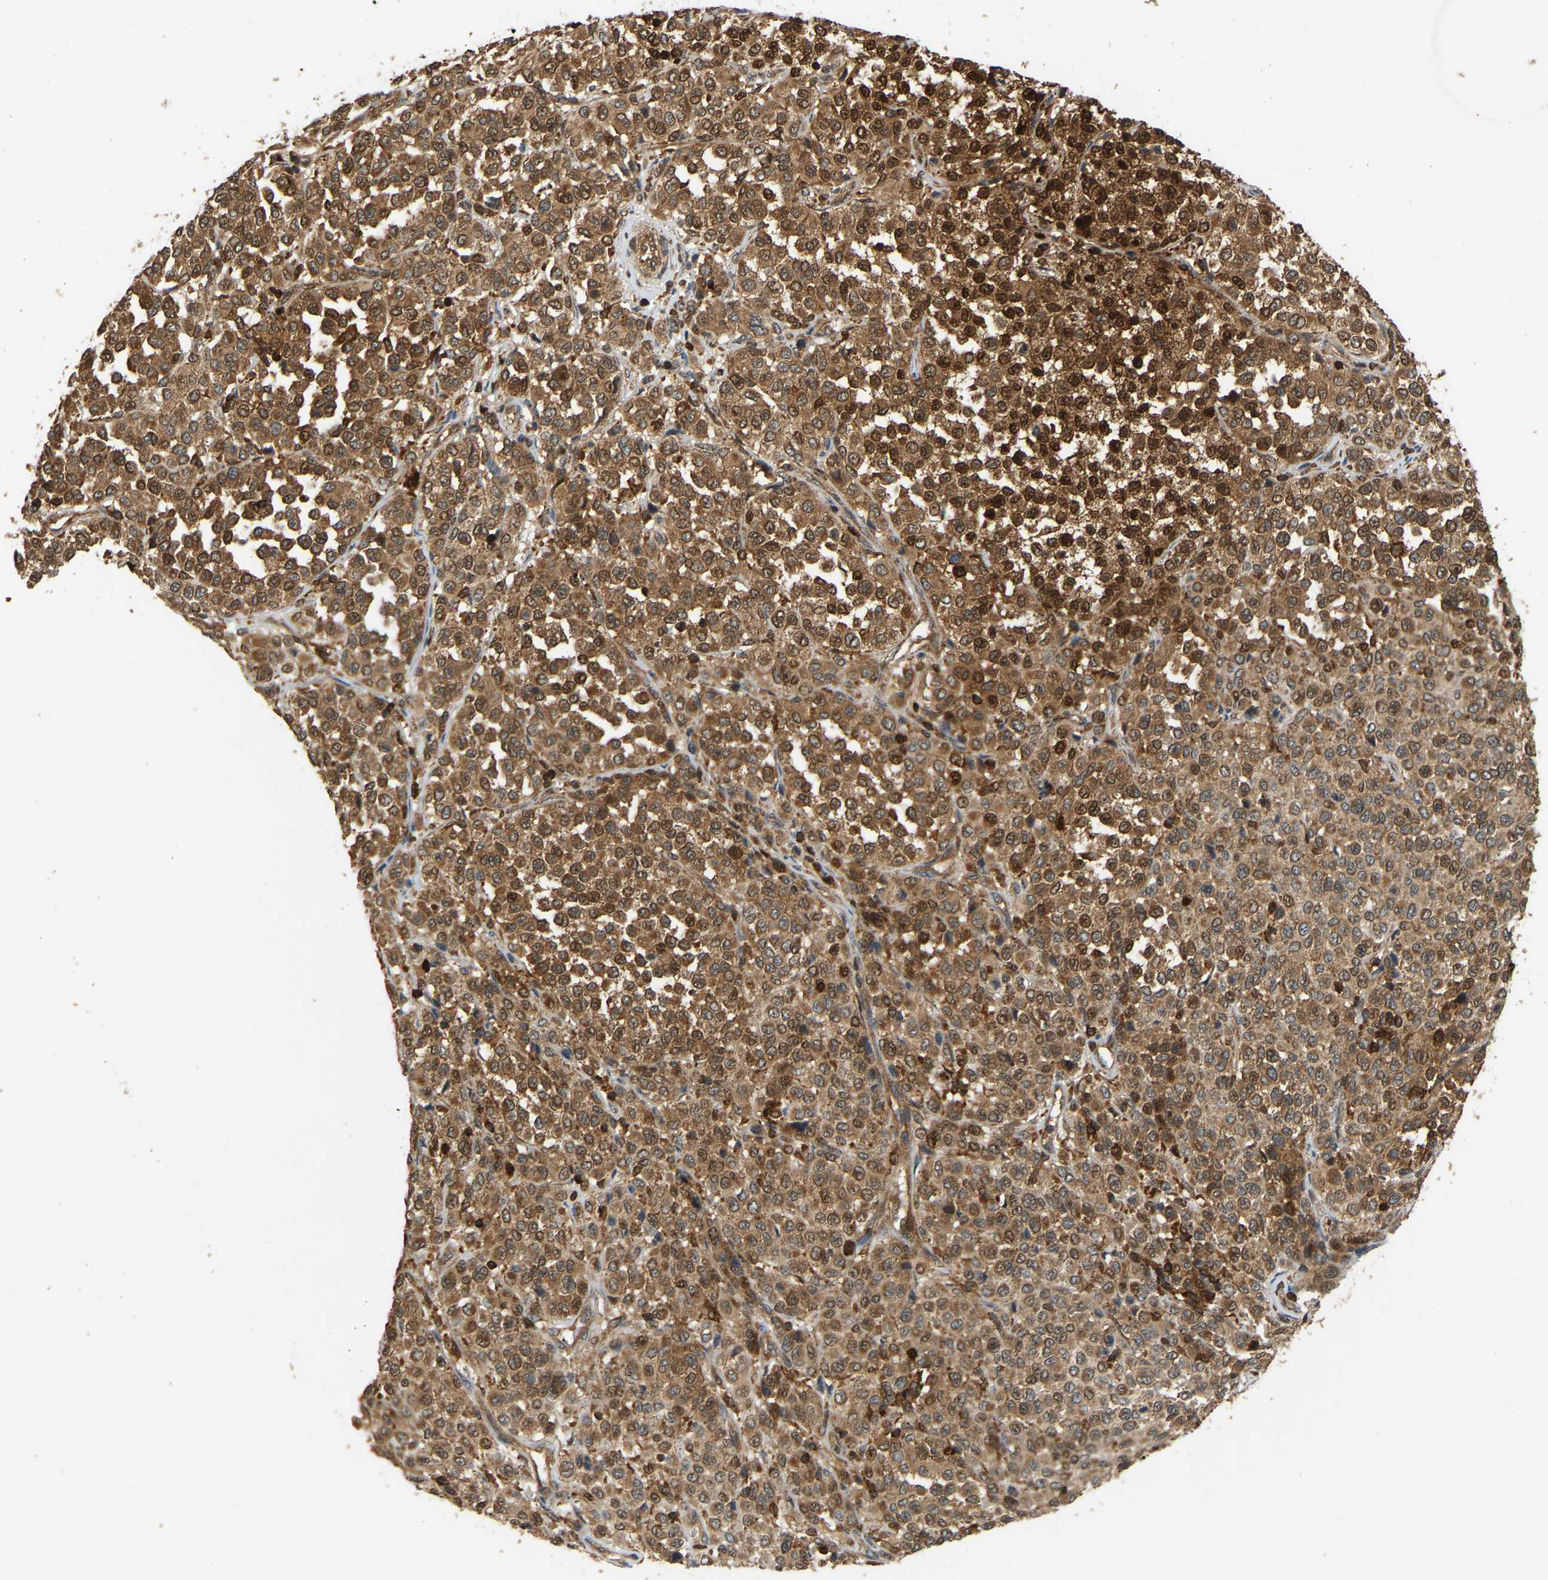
{"staining": {"intensity": "strong", "quantity": ">75%", "location": "cytoplasmic/membranous,nuclear"}, "tissue": "melanoma", "cell_type": "Tumor cells", "image_type": "cancer", "snomed": [{"axis": "morphology", "description": "Malignant melanoma, Metastatic site"}, {"axis": "topography", "description": "Pancreas"}], "caption": "Protein analysis of malignant melanoma (metastatic site) tissue demonstrates strong cytoplasmic/membranous and nuclear expression in approximately >75% of tumor cells.", "gene": "GOPC", "patient": {"sex": "female", "age": 30}}